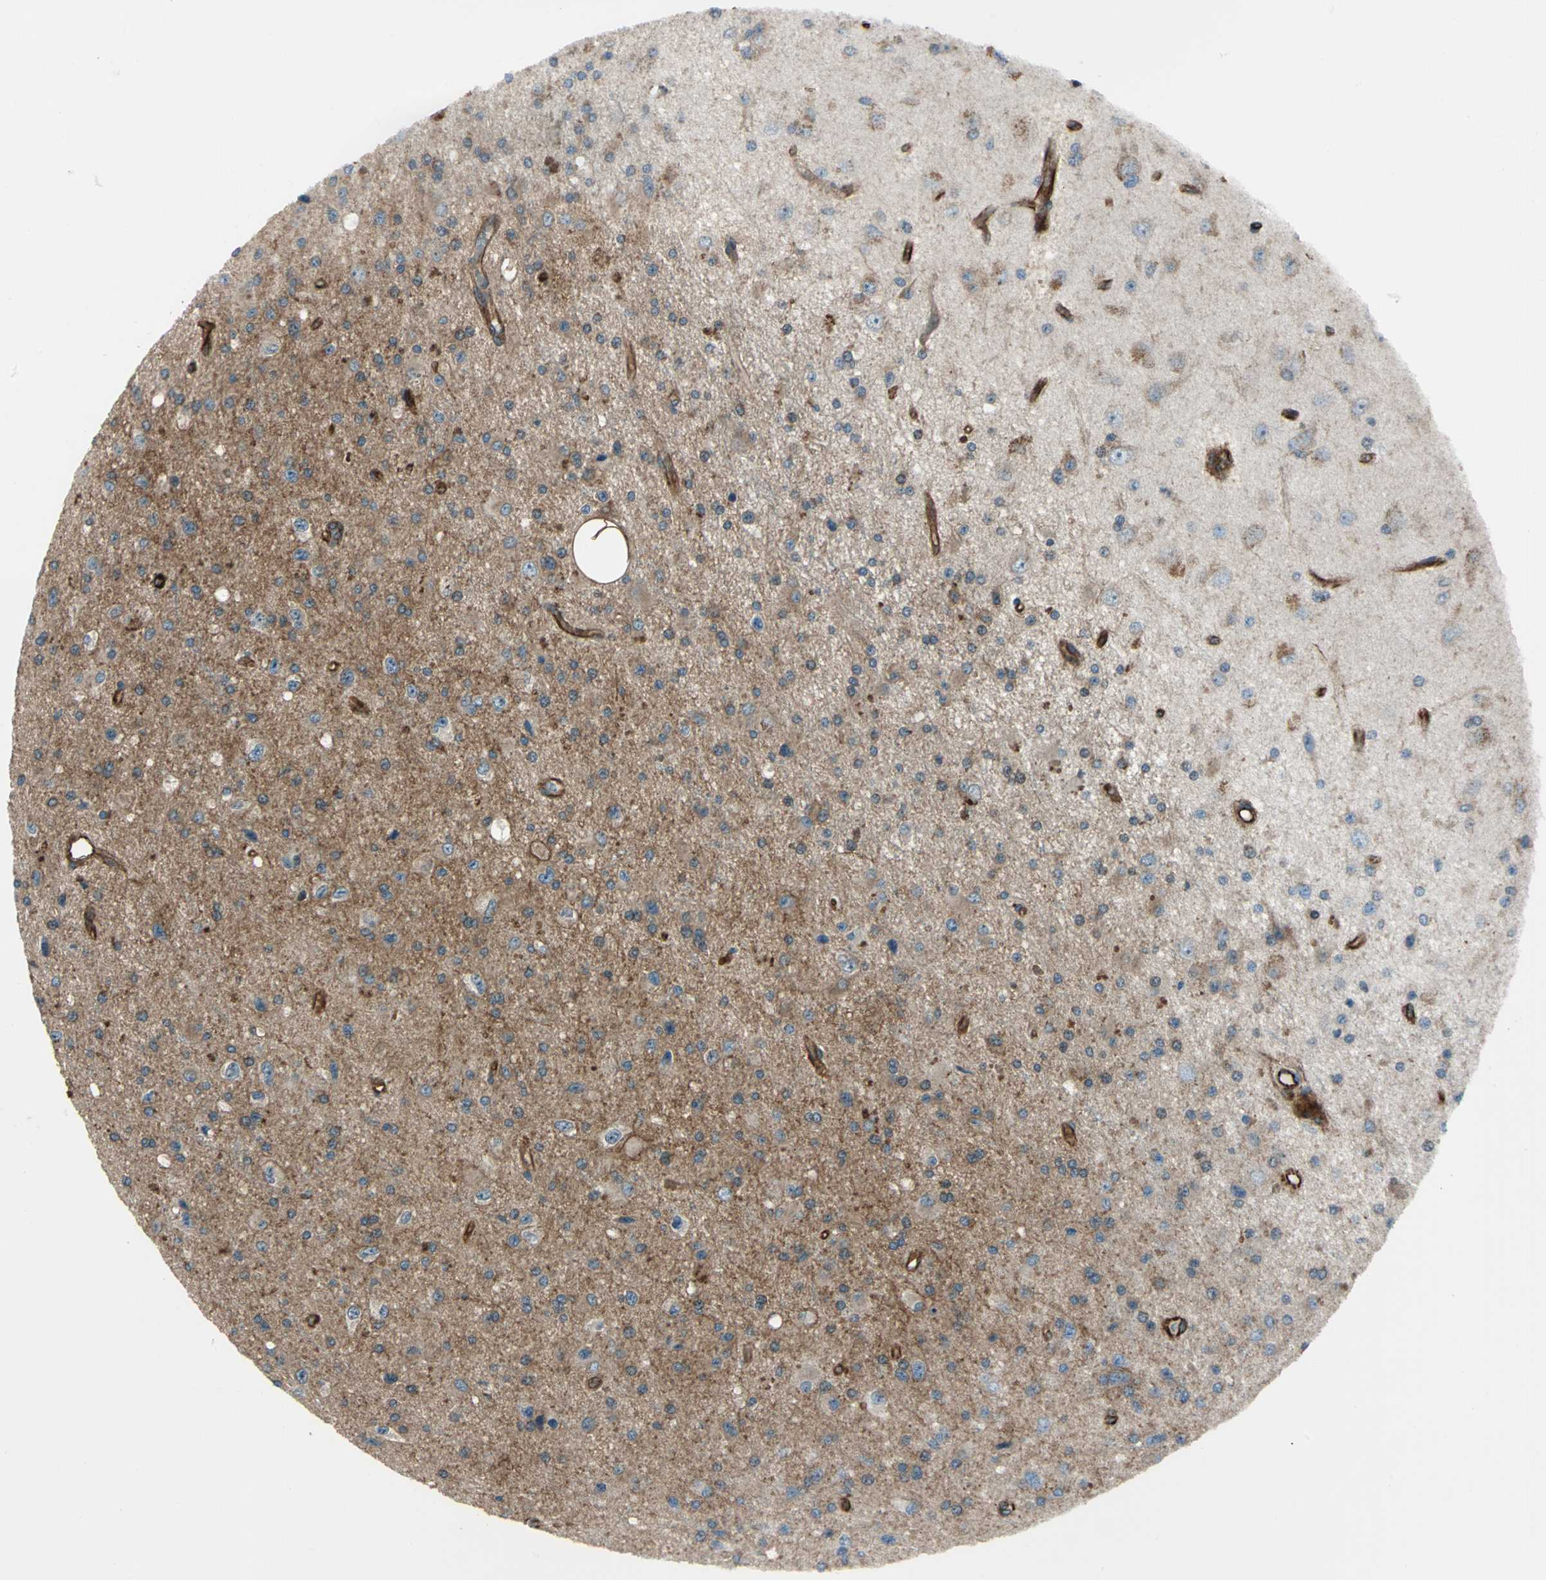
{"staining": {"intensity": "moderate", "quantity": ">75%", "location": "cytoplasmic/membranous"}, "tissue": "glioma", "cell_type": "Tumor cells", "image_type": "cancer", "snomed": [{"axis": "morphology", "description": "Glioma, malignant, Low grade"}, {"axis": "topography", "description": "Brain"}], "caption": "The image demonstrates immunohistochemical staining of glioma. There is moderate cytoplasmic/membranous positivity is present in approximately >75% of tumor cells.", "gene": "EXD2", "patient": {"sex": "male", "age": 58}}